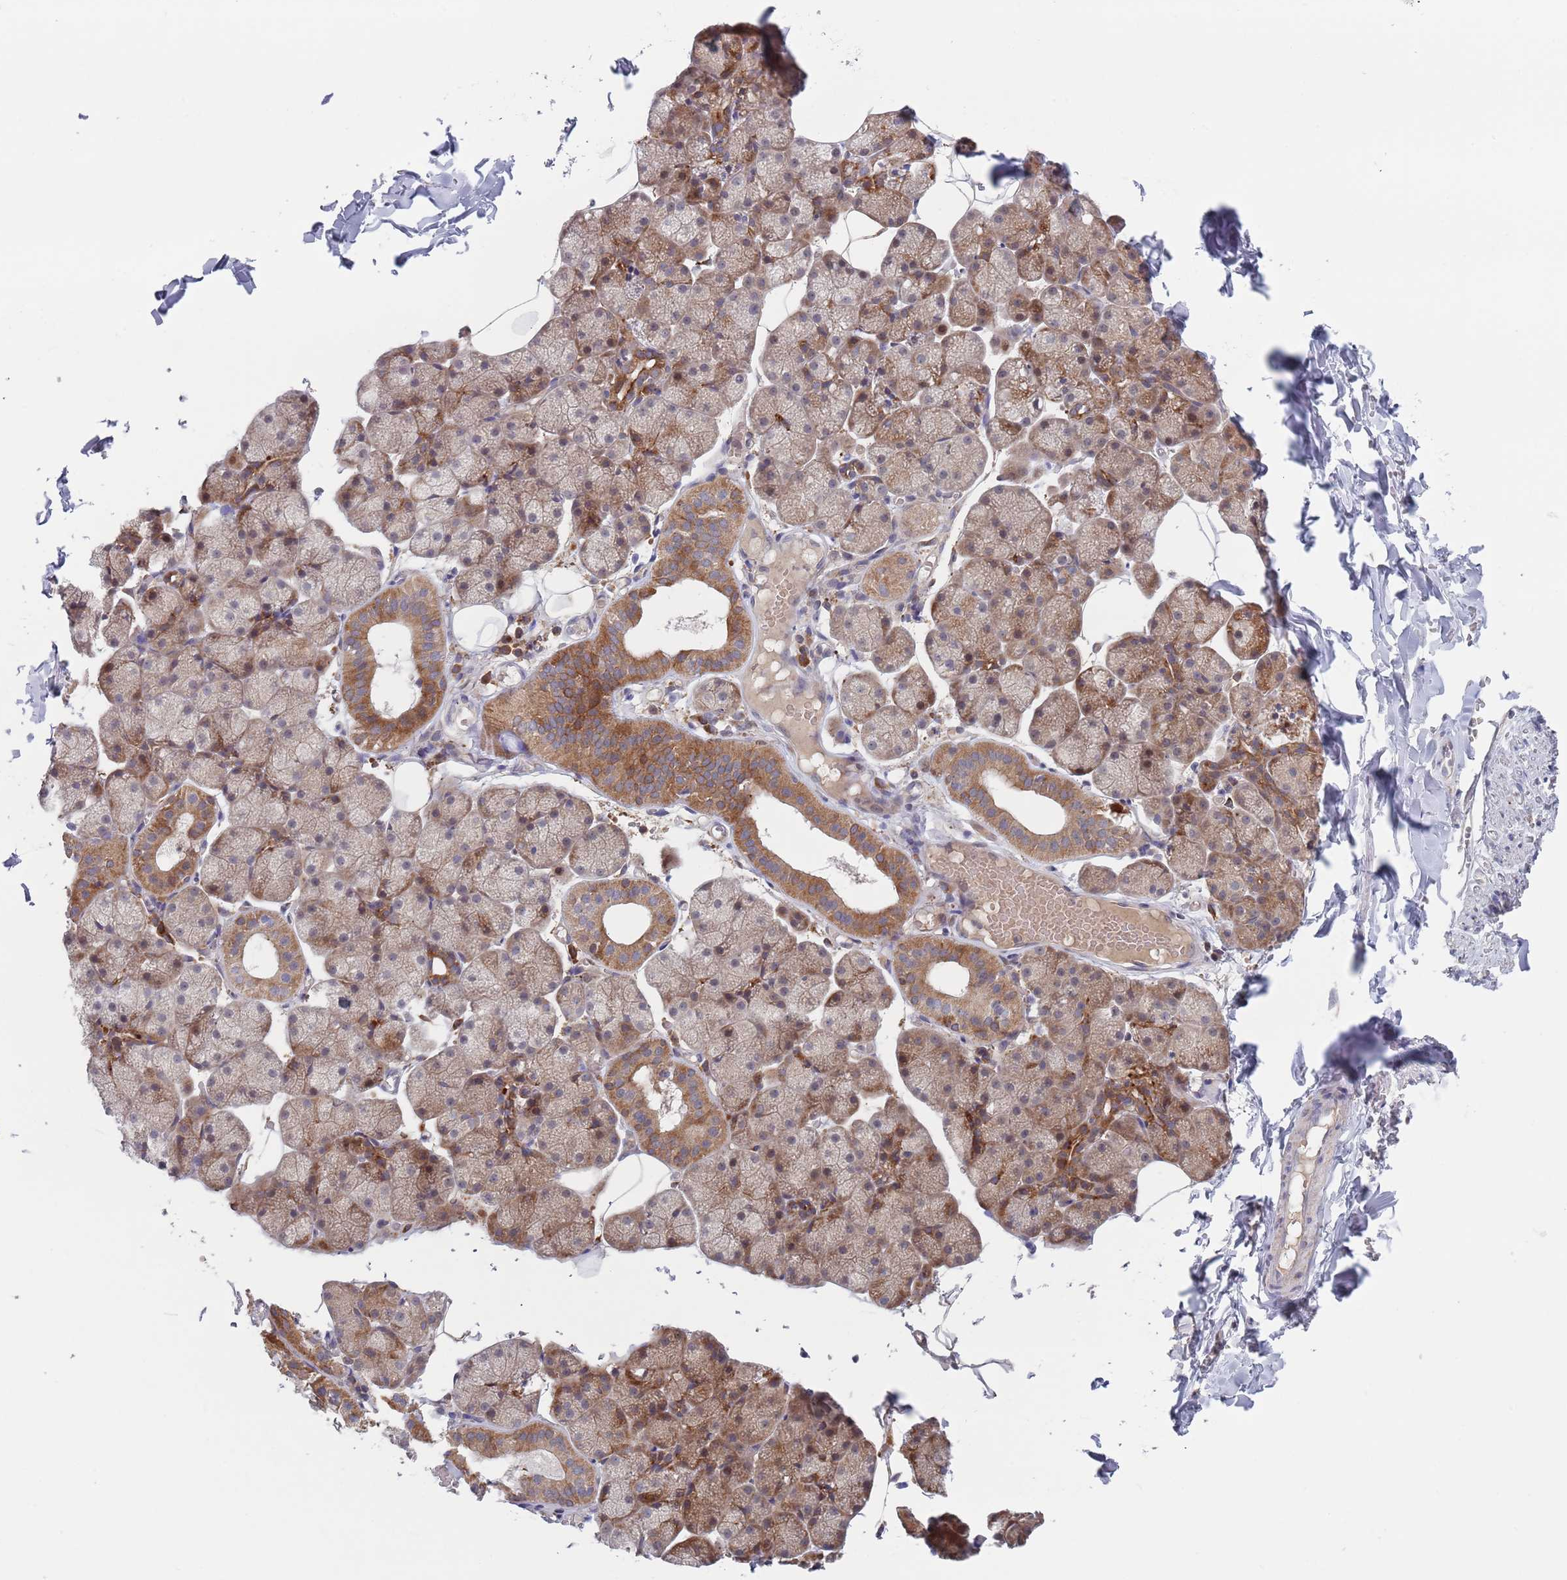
{"staining": {"intensity": "negative", "quantity": "none", "location": "none"}, "tissue": "soft tissue", "cell_type": "Chondrocytes", "image_type": "normal", "snomed": [{"axis": "morphology", "description": "Normal tissue, NOS"}, {"axis": "topography", "description": "Salivary gland"}, {"axis": "topography", "description": "Peripheral nerve tissue"}], "caption": "DAB immunohistochemical staining of normal soft tissue reveals no significant positivity in chondrocytes. (DAB (3,3'-diaminobenzidine) IHC visualized using brightfield microscopy, high magnification).", "gene": "ZNF140", "patient": {"sex": "male", "age": 38}}